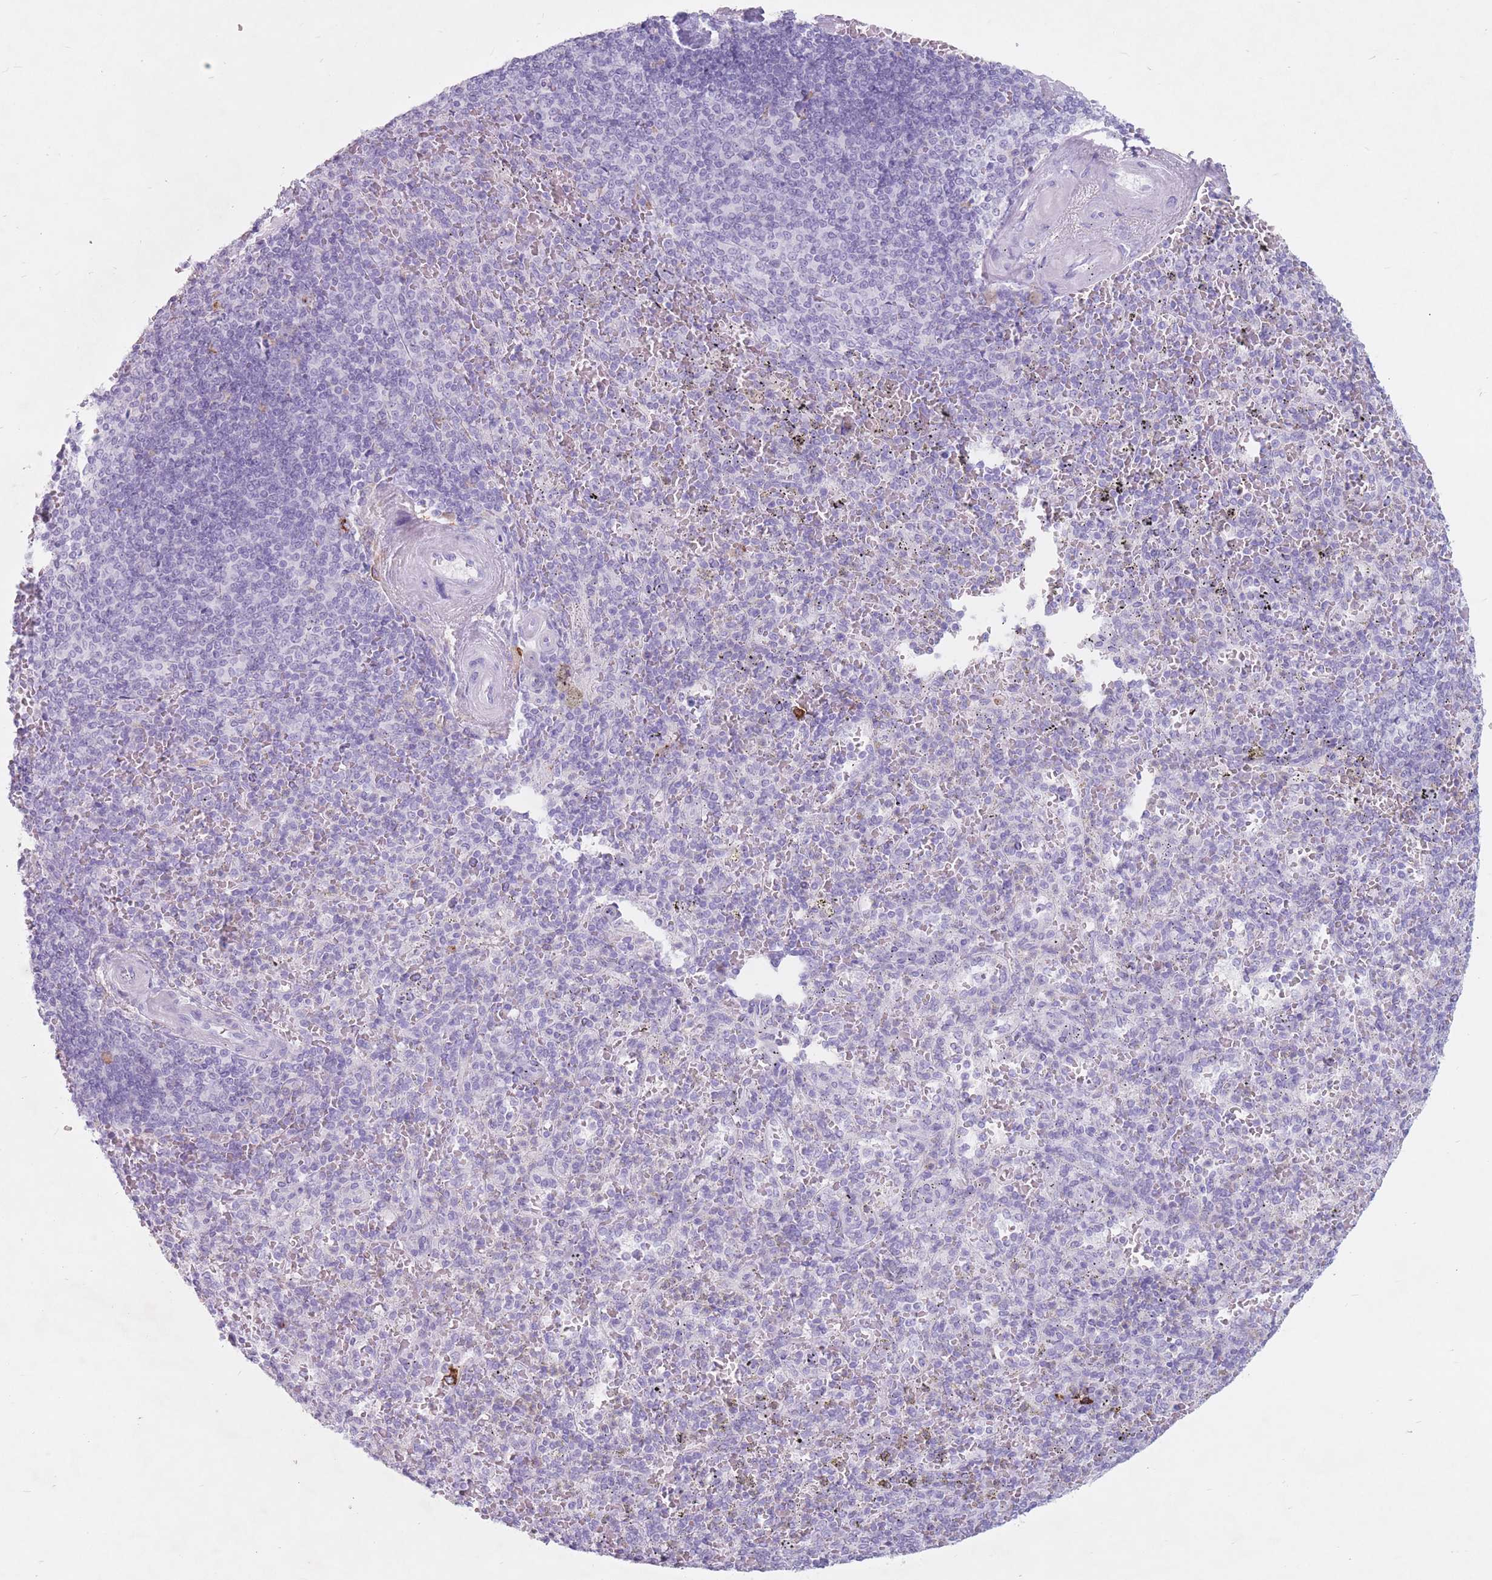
{"staining": {"intensity": "negative", "quantity": "none", "location": "none"}, "tissue": "spleen", "cell_type": "Cells in red pulp", "image_type": "normal", "snomed": [{"axis": "morphology", "description": "Normal tissue, NOS"}, {"axis": "topography", "description": "Spleen"}], "caption": "A micrograph of spleen stained for a protein displays no brown staining in cells in red pulp. Brightfield microscopy of immunohistochemistry stained with DAB (3,3'-diaminobenzidine) (brown) and hematoxylin (blue), captured at high magnification.", "gene": "ST3GAL5", "patient": {"sex": "male", "age": 82}}